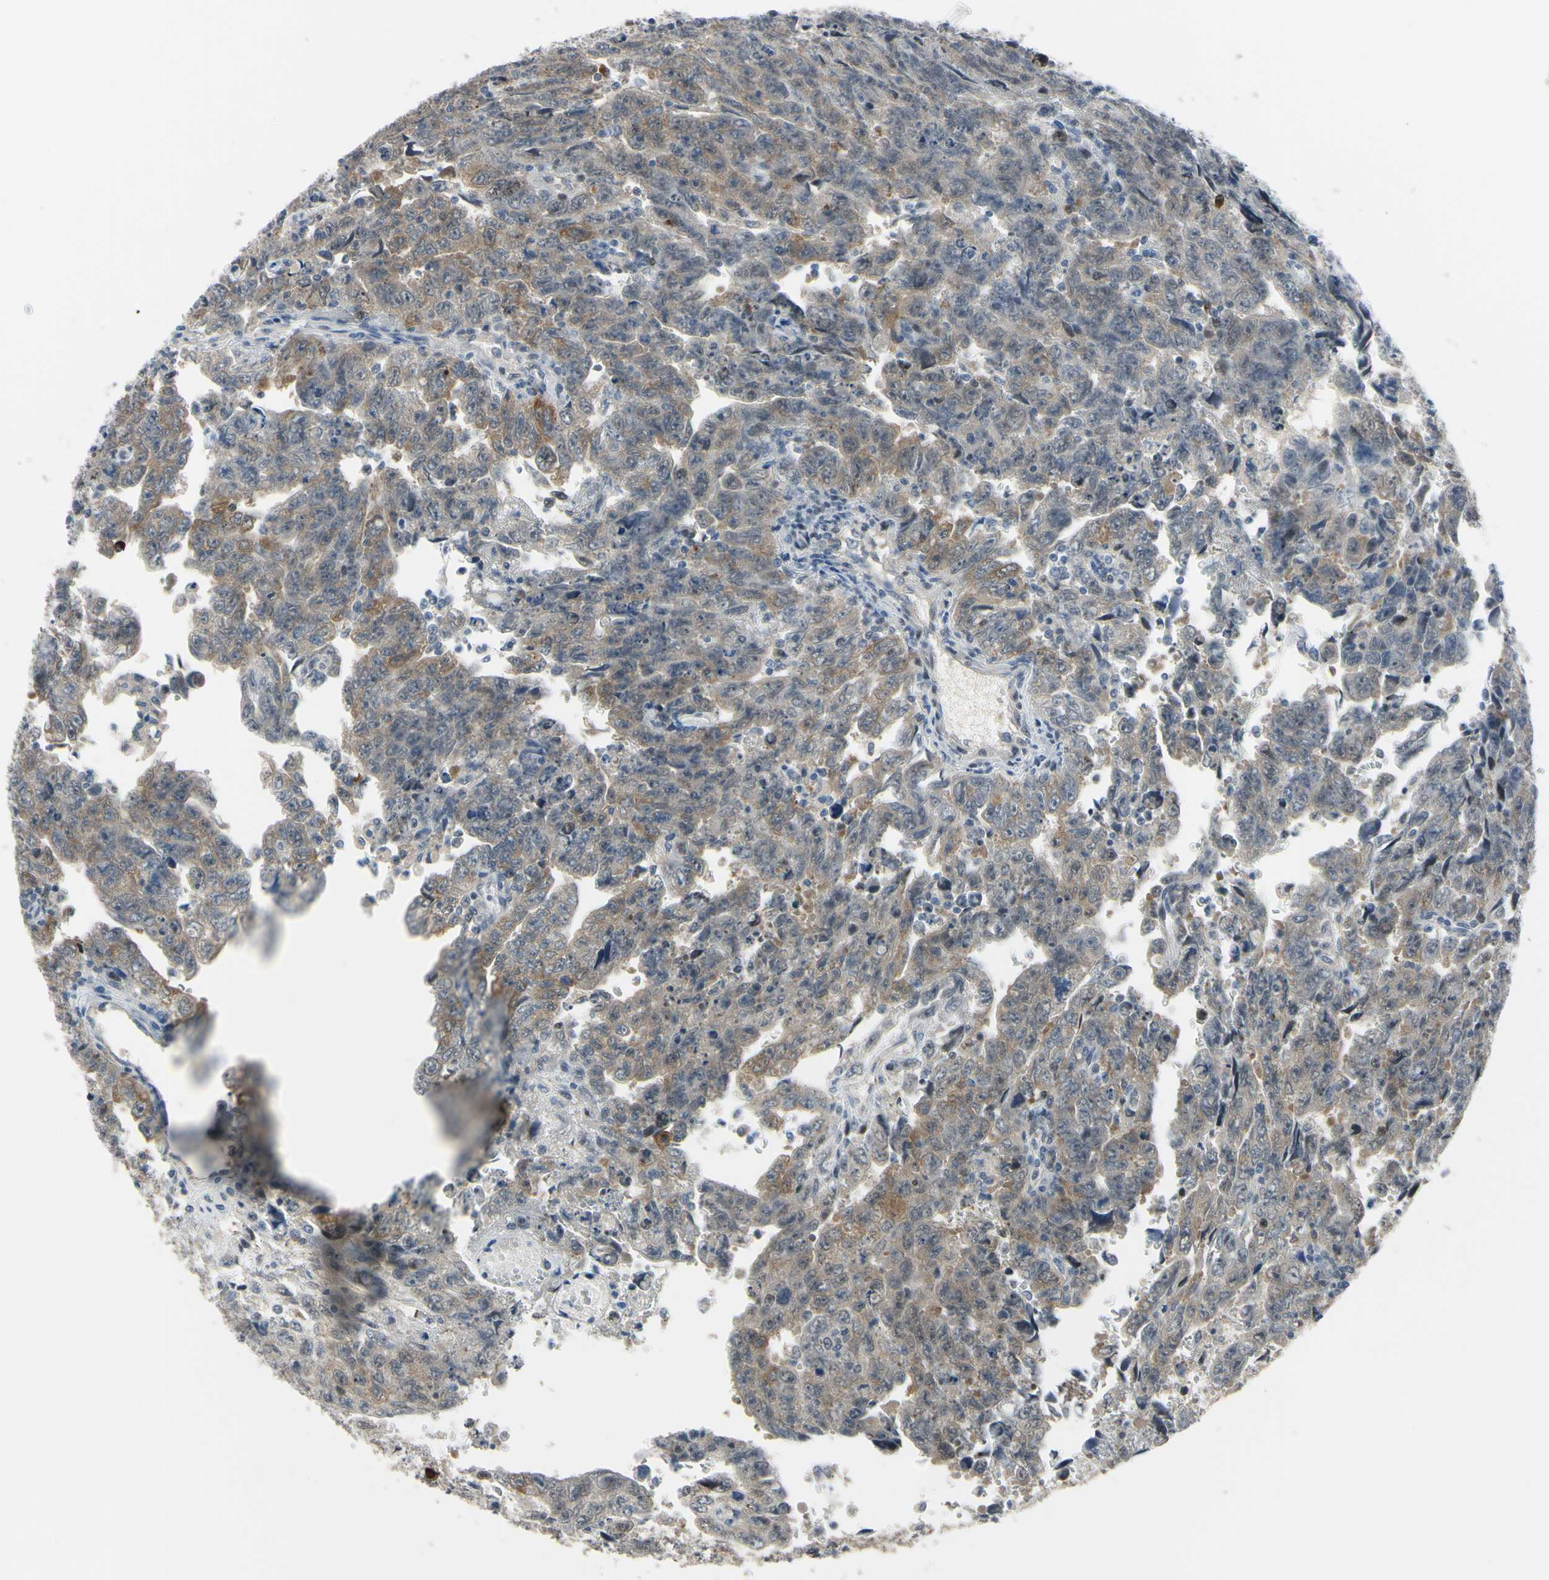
{"staining": {"intensity": "weak", "quantity": "25%-75%", "location": "cytoplasmic/membranous"}, "tissue": "testis cancer", "cell_type": "Tumor cells", "image_type": "cancer", "snomed": [{"axis": "morphology", "description": "Carcinoma, Embryonal, NOS"}, {"axis": "topography", "description": "Testis"}], "caption": "This image displays testis embryonal carcinoma stained with immunohistochemistry to label a protein in brown. The cytoplasmic/membranous of tumor cells show weak positivity for the protein. Nuclei are counter-stained blue.", "gene": "LHX9", "patient": {"sex": "male", "age": 28}}